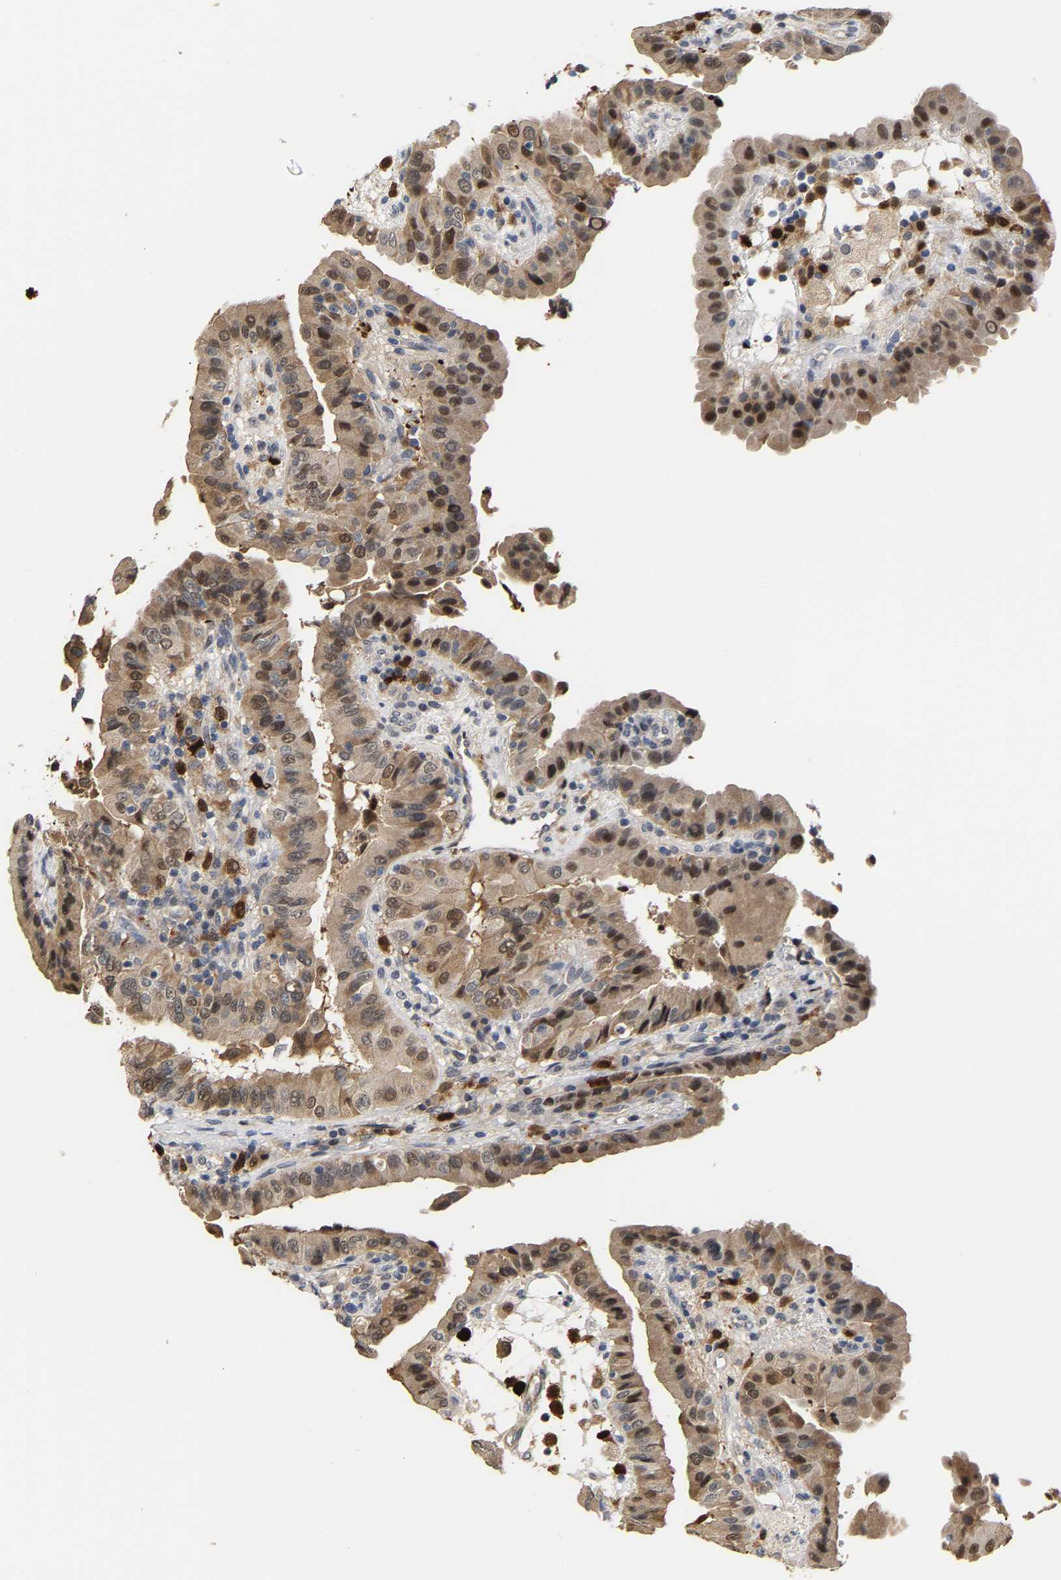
{"staining": {"intensity": "moderate", "quantity": "25%-75%", "location": "cytoplasmic/membranous,nuclear"}, "tissue": "thyroid cancer", "cell_type": "Tumor cells", "image_type": "cancer", "snomed": [{"axis": "morphology", "description": "Papillary adenocarcinoma, NOS"}, {"axis": "topography", "description": "Thyroid gland"}], "caption": "Papillary adenocarcinoma (thyroid) stained with DAB (3,3'-diaminobenzidine) IHC shows medium levels of moderate cytoplasmic/membranous and nuclear staining in about 25%-75% of tumor cells. (DAB IHC, brown staining for protein, blue staining for nuclei).", "gene": "TDRD7", "patient": {"sex": "male", "age": 33}}